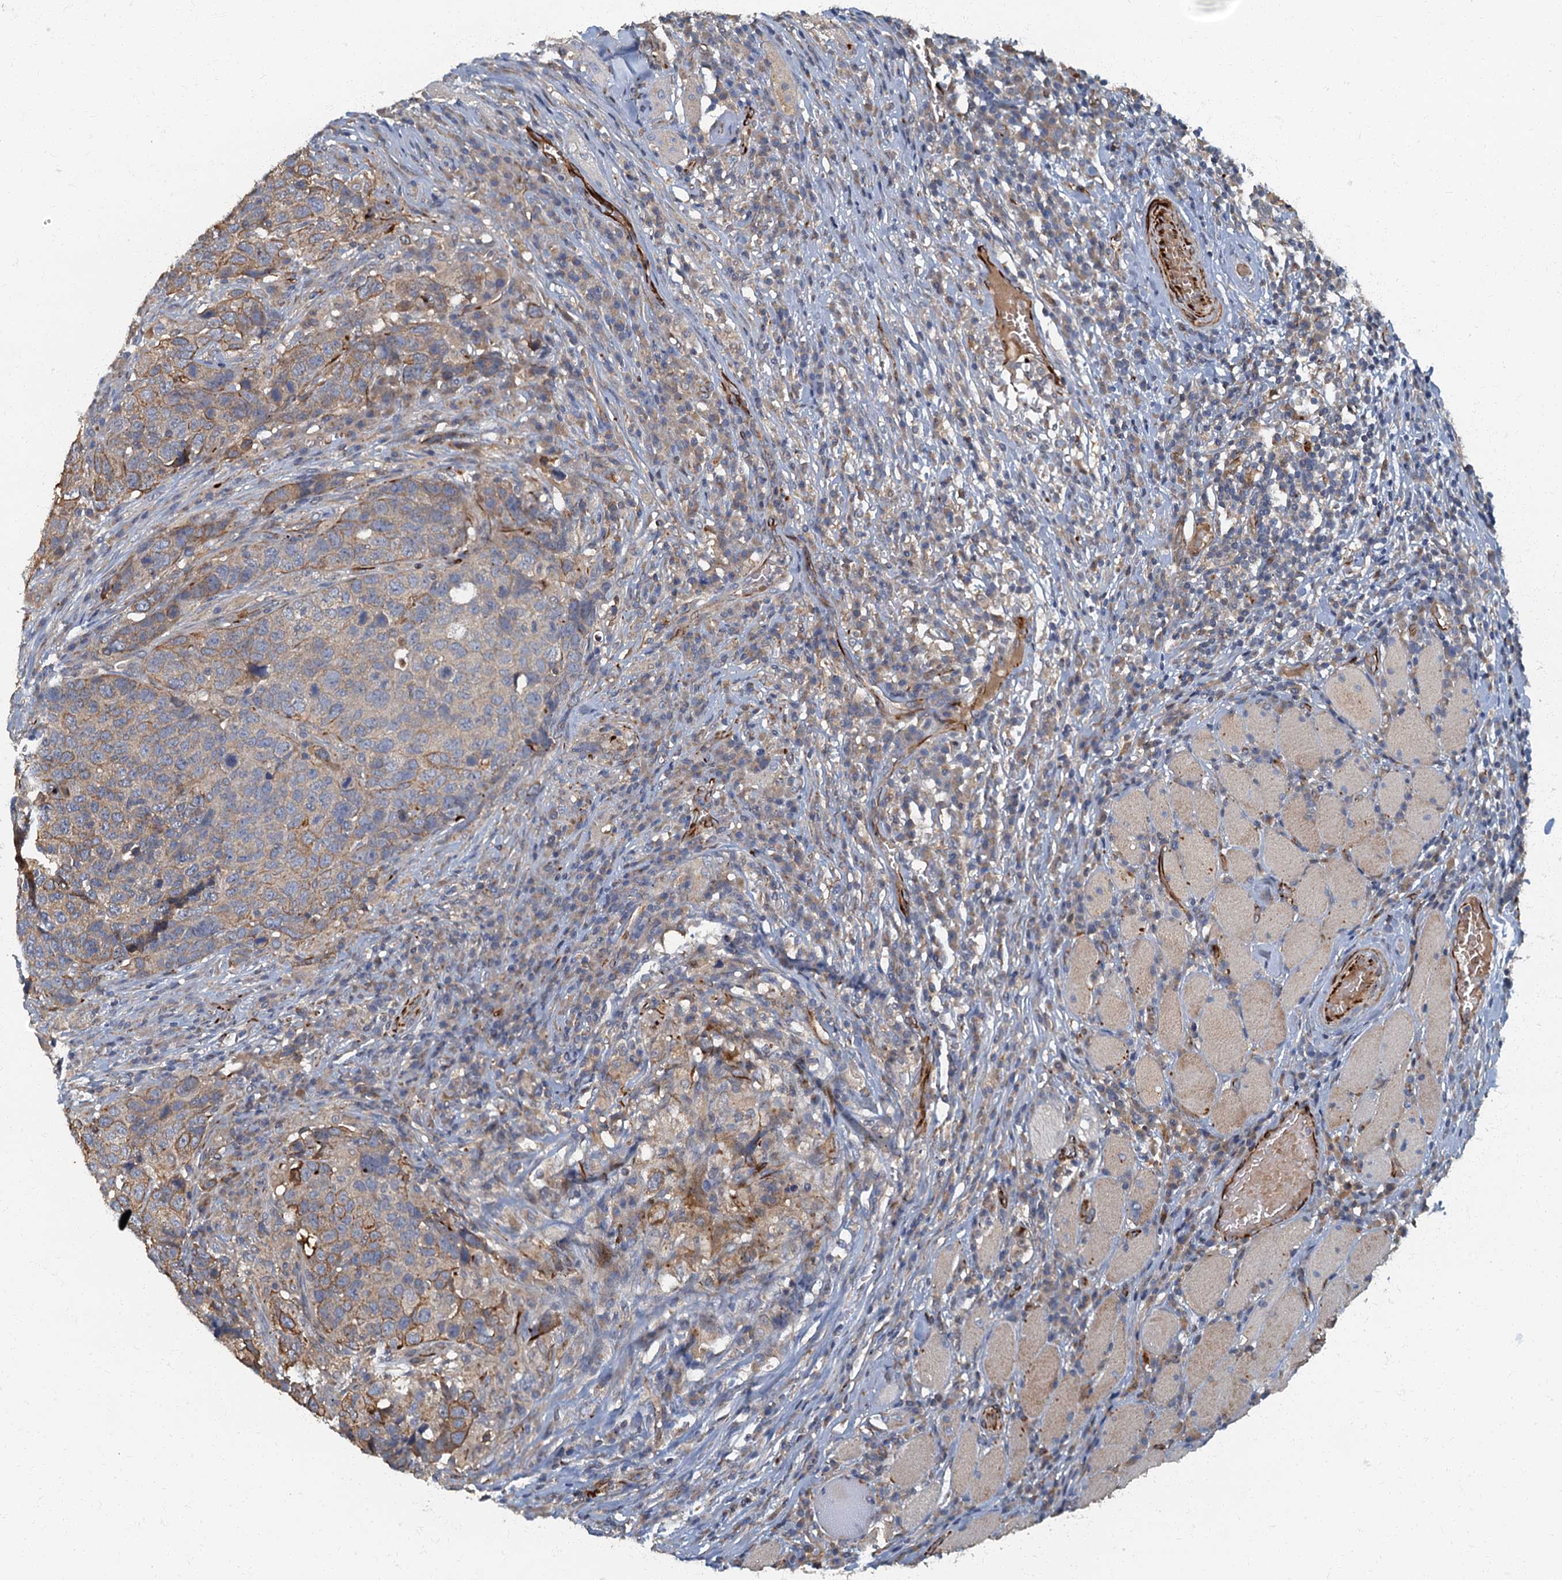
{"staining": {"intensity": "moderate", "quantity": "25%-75%", "location": "cytoplasmic/membranous"}, "tissue": "head and neck cancer", "cell_type": "Tumor cells", "image_type": "cancer", "snomed": [{"axis": "morphology", "description": "Squamous cell carcinoma, NOS"}, {"axis": "topography", "description": "Head-Neck"}], "caption": "Protein expression analysis of squamous cell carcinoma (head and neck) exhibits moderate cytoplasmic/membranous positivity in approximately 25%-75% of tumor cells.", "gene": "ARL11", "patient": {"sex": "male", "age": 66}}